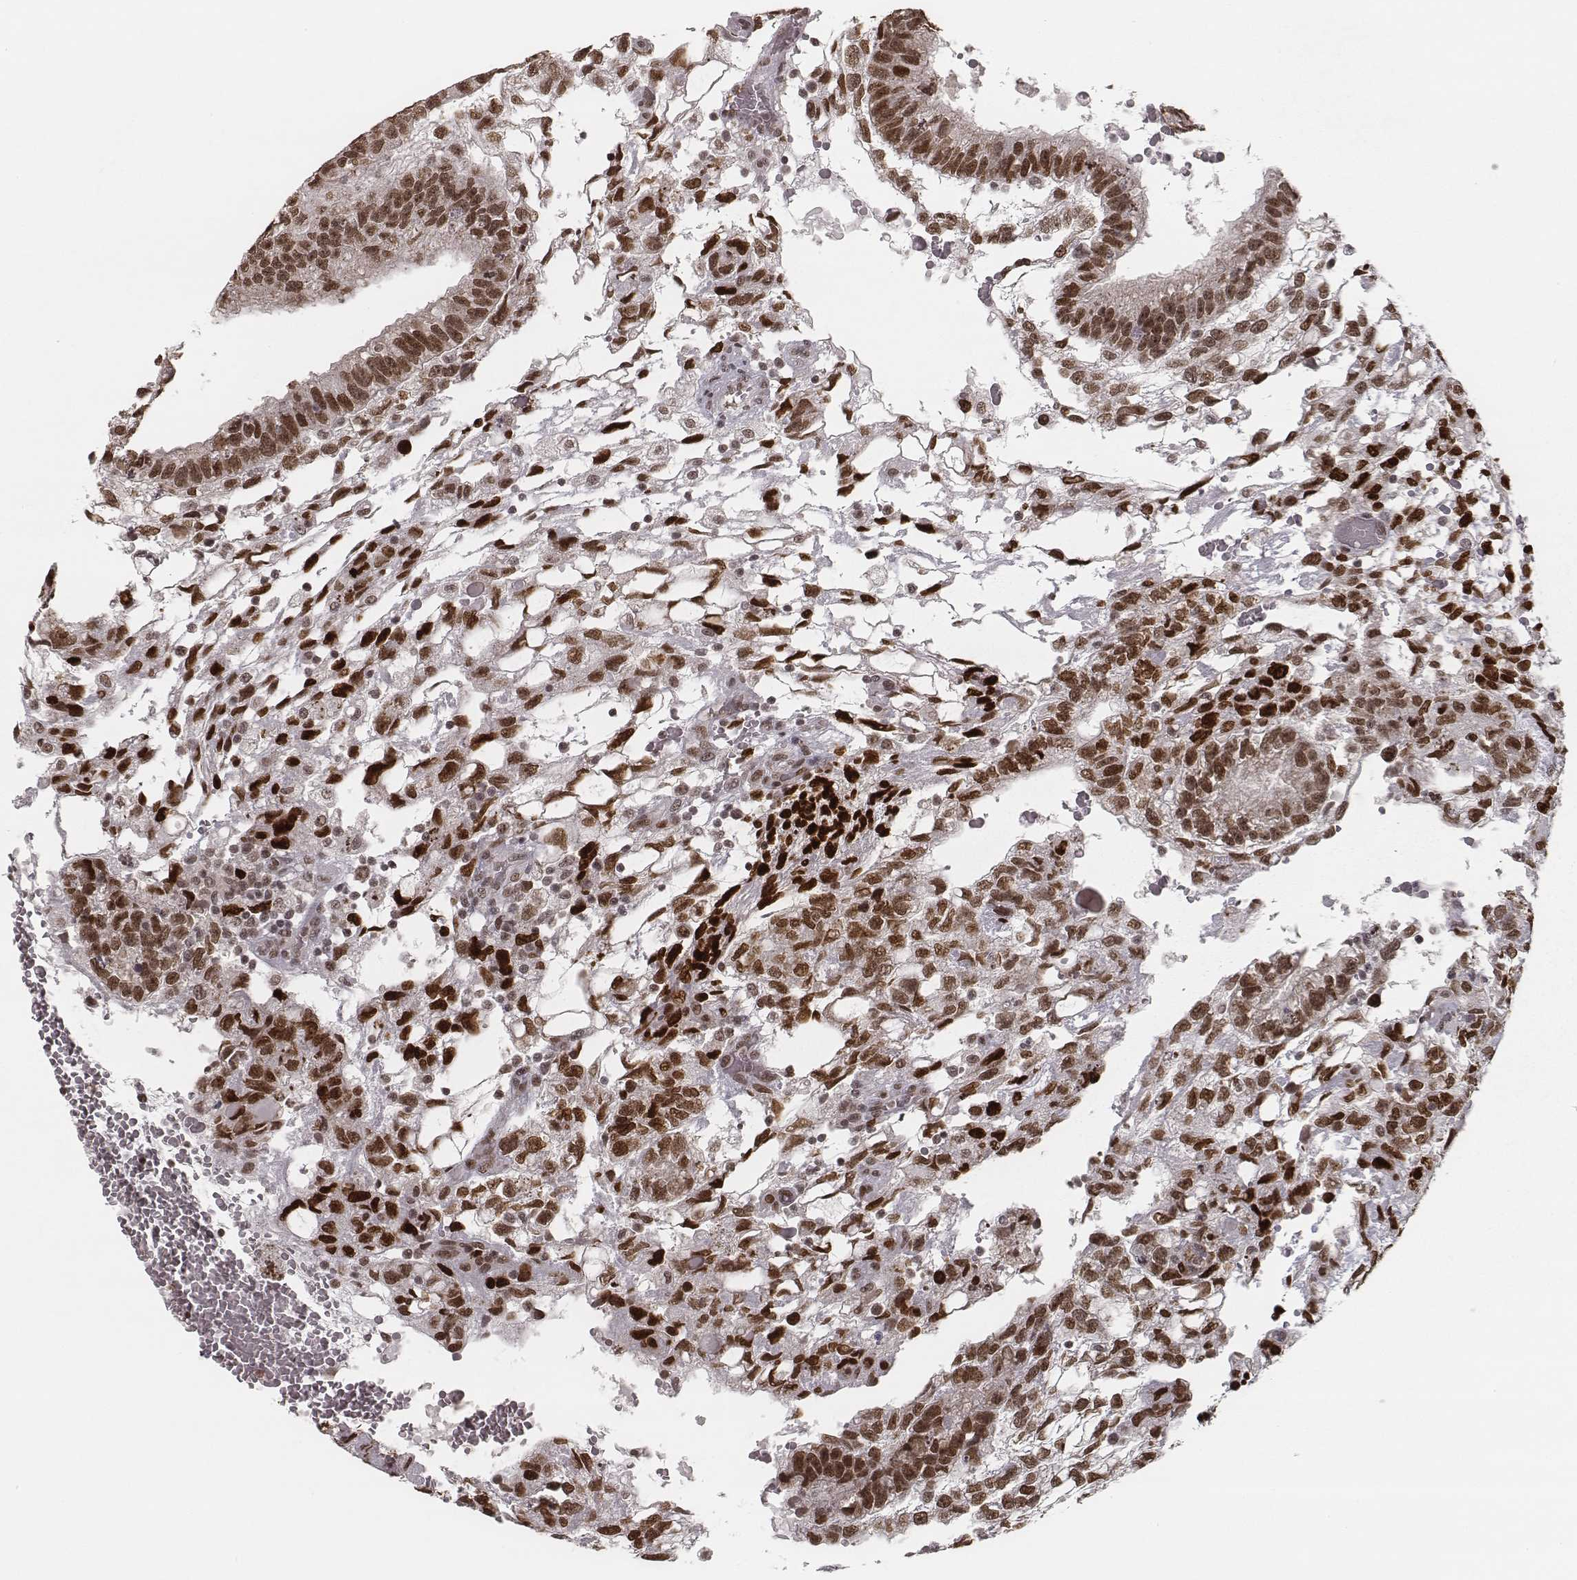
{"staining": {"intensity": "moderate", "quantity": ">75%", "location": "nuclear"}, "tissue": "testis cancer", "cell_type": "Tumor cells", "image_type": "cancer", "snomed": [{"axis": "morphology", "description": "Carcinoma, Embryonal, NOS"}, {"axis": "topography", "description": "Testis"}], "caption": "Immunohistochemistry (DAB) staining of human testis cancer reveals moderate nuclear protein expression in about >75% of tumor cells.", "gene": "HMGA2", "patient": {"sex": "male", "age": 32}}